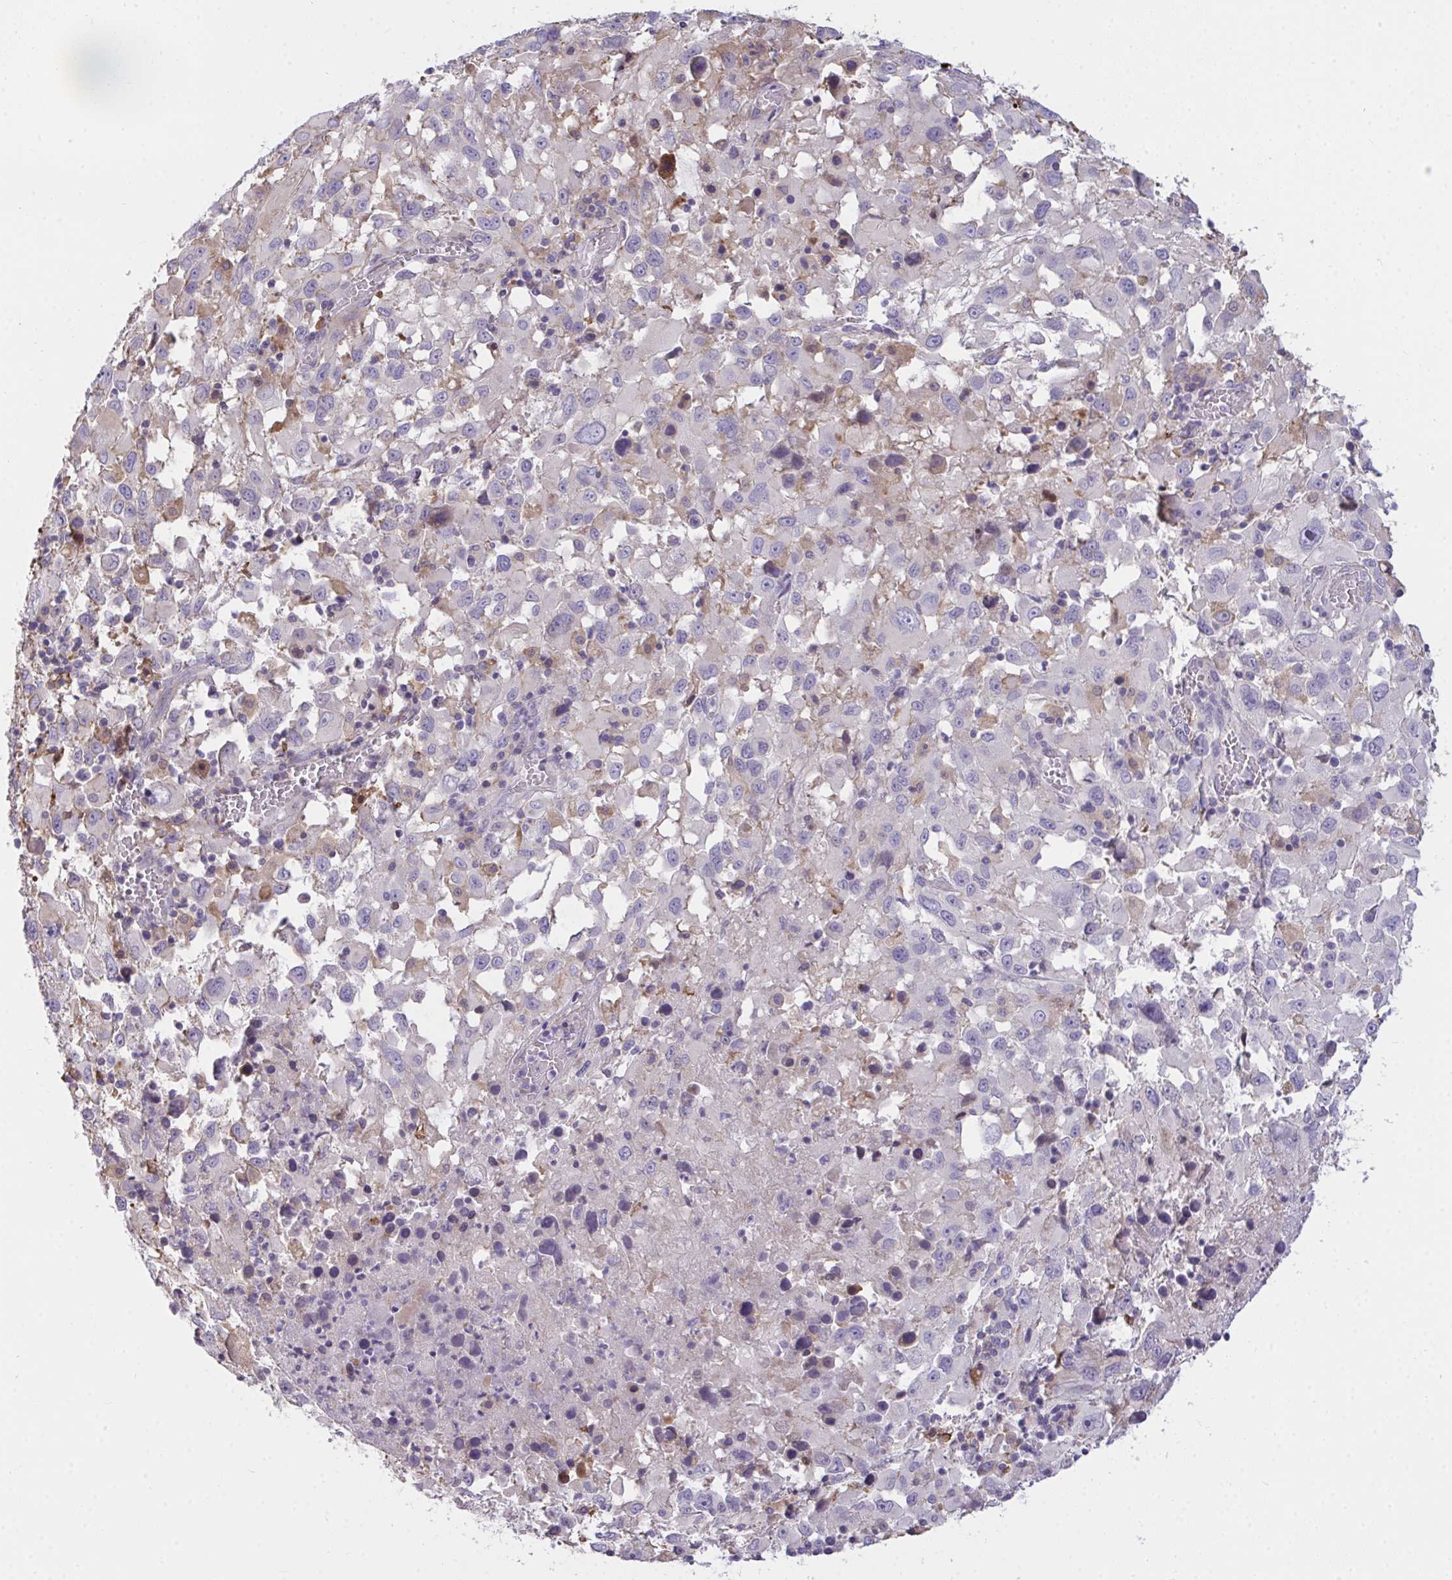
{"staining": {"intensity": "negative", "quantity": "none", "location": "none"}, "tissue": "melanoma", "cell_type": "Tumor cells", "image_type": "cancer", "snomed": [{"axis": "morphology", "description": "Malignant melanoma, Metastatic site"}, {"axis": "topography", "description": "Soft tissue"}], "caption": "DAB immunohistochemical staining of human melanoma displays no significant expression in tumor cells. (Brightfield microscopy of DAB immunohistochemistry at high magnification).", "gene": "SEMA6B", "patient": {"sex": "male", "age": 50}}